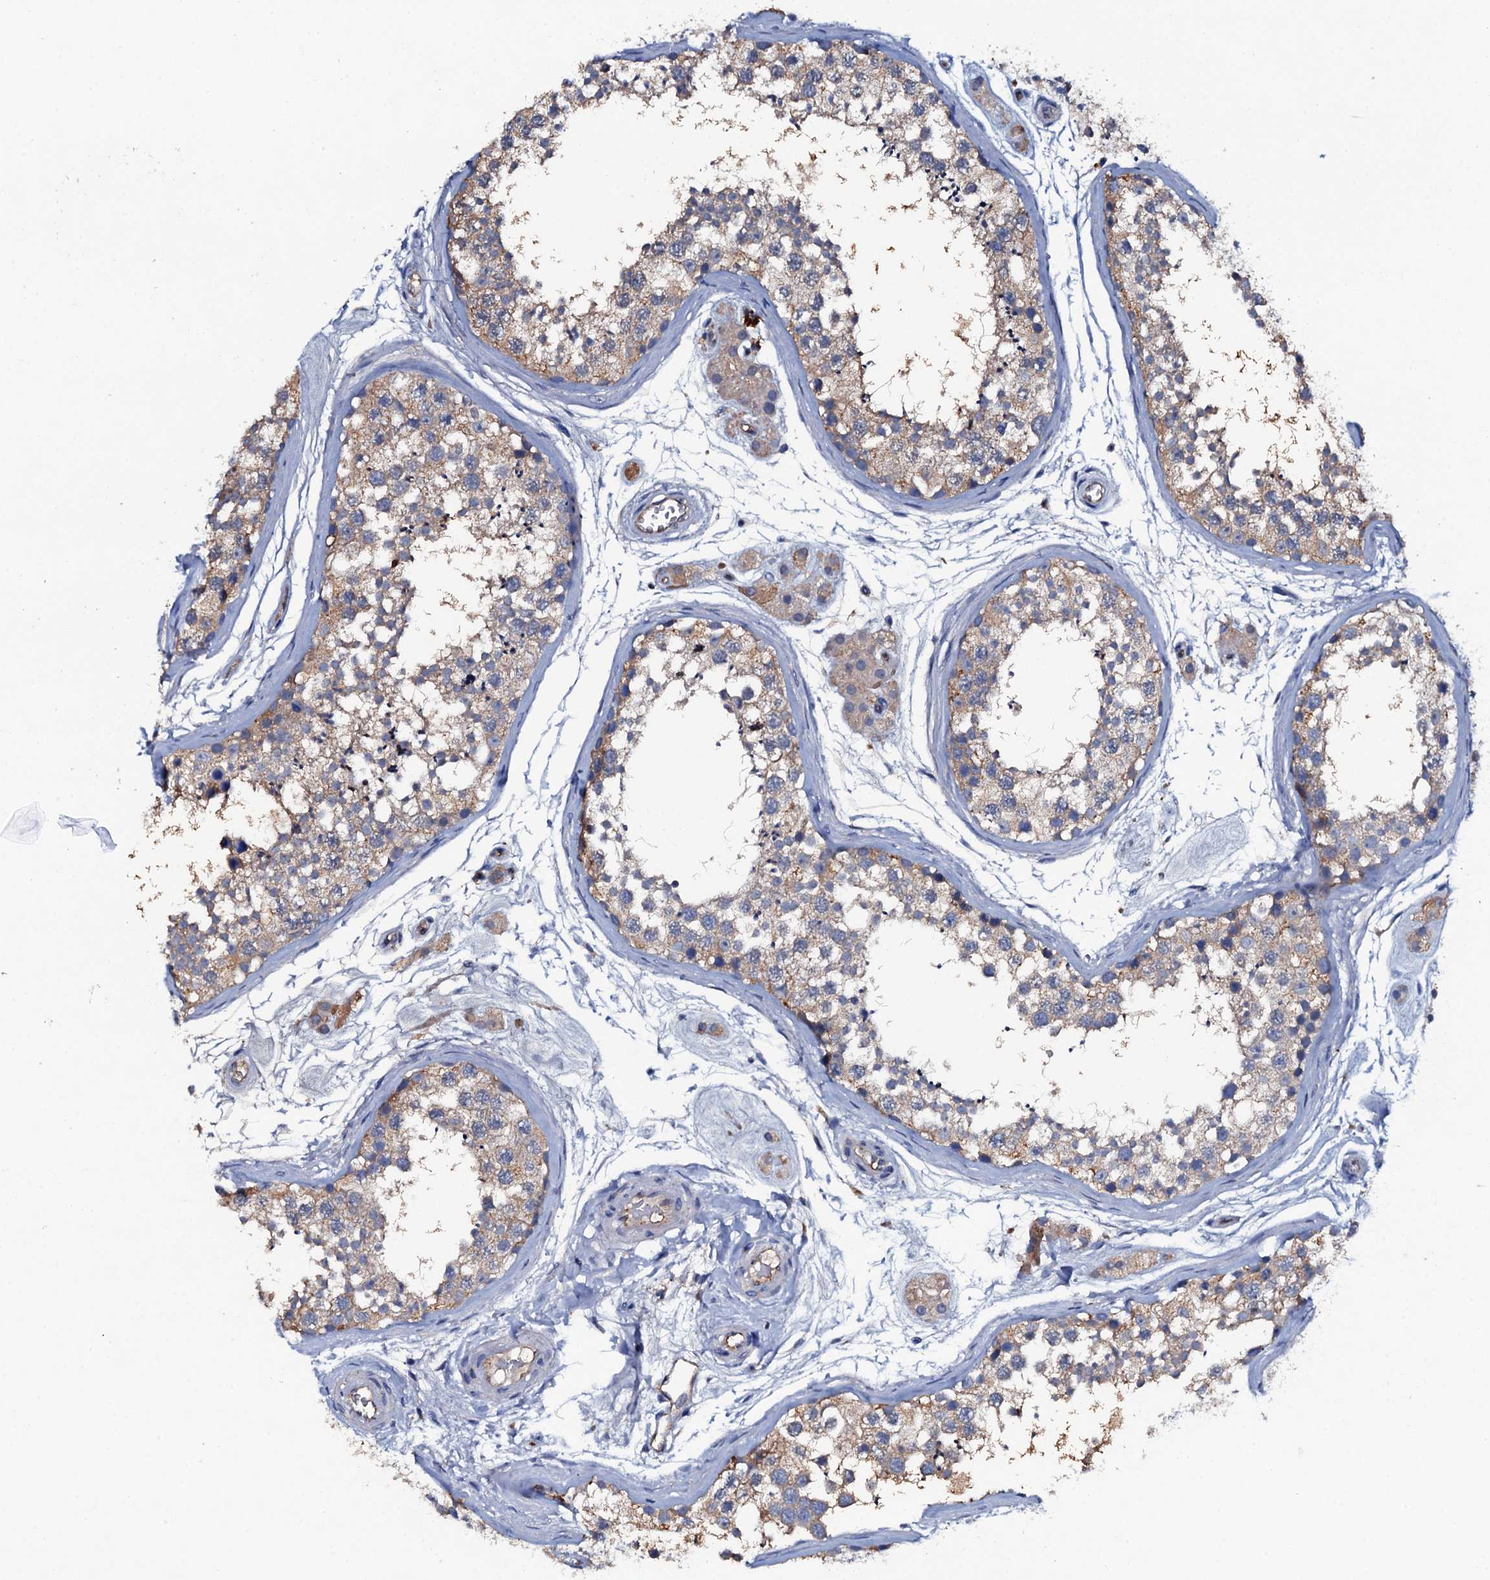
{"staining": {"intensity": "weak", "quantity": "25%-75%", "location": "cytoplasmic/membranous"}, "tissue": "testis", "cell_type": "Cells in seminiferous ducts", "image_type": "normal", "snomed": [{"axis": "morphology", "description": "Normal tissue, NOS"}, {"axis": "topography", "description": "Testis"}], "caption": "Protein staining exhibits weak cytoplasmic/membranous staining in approximately 25%-75% of cells in seminiferous ducts in normal testis.", "gene": "MS4A4E", "patient": {"sex": "male", "age": 56}}